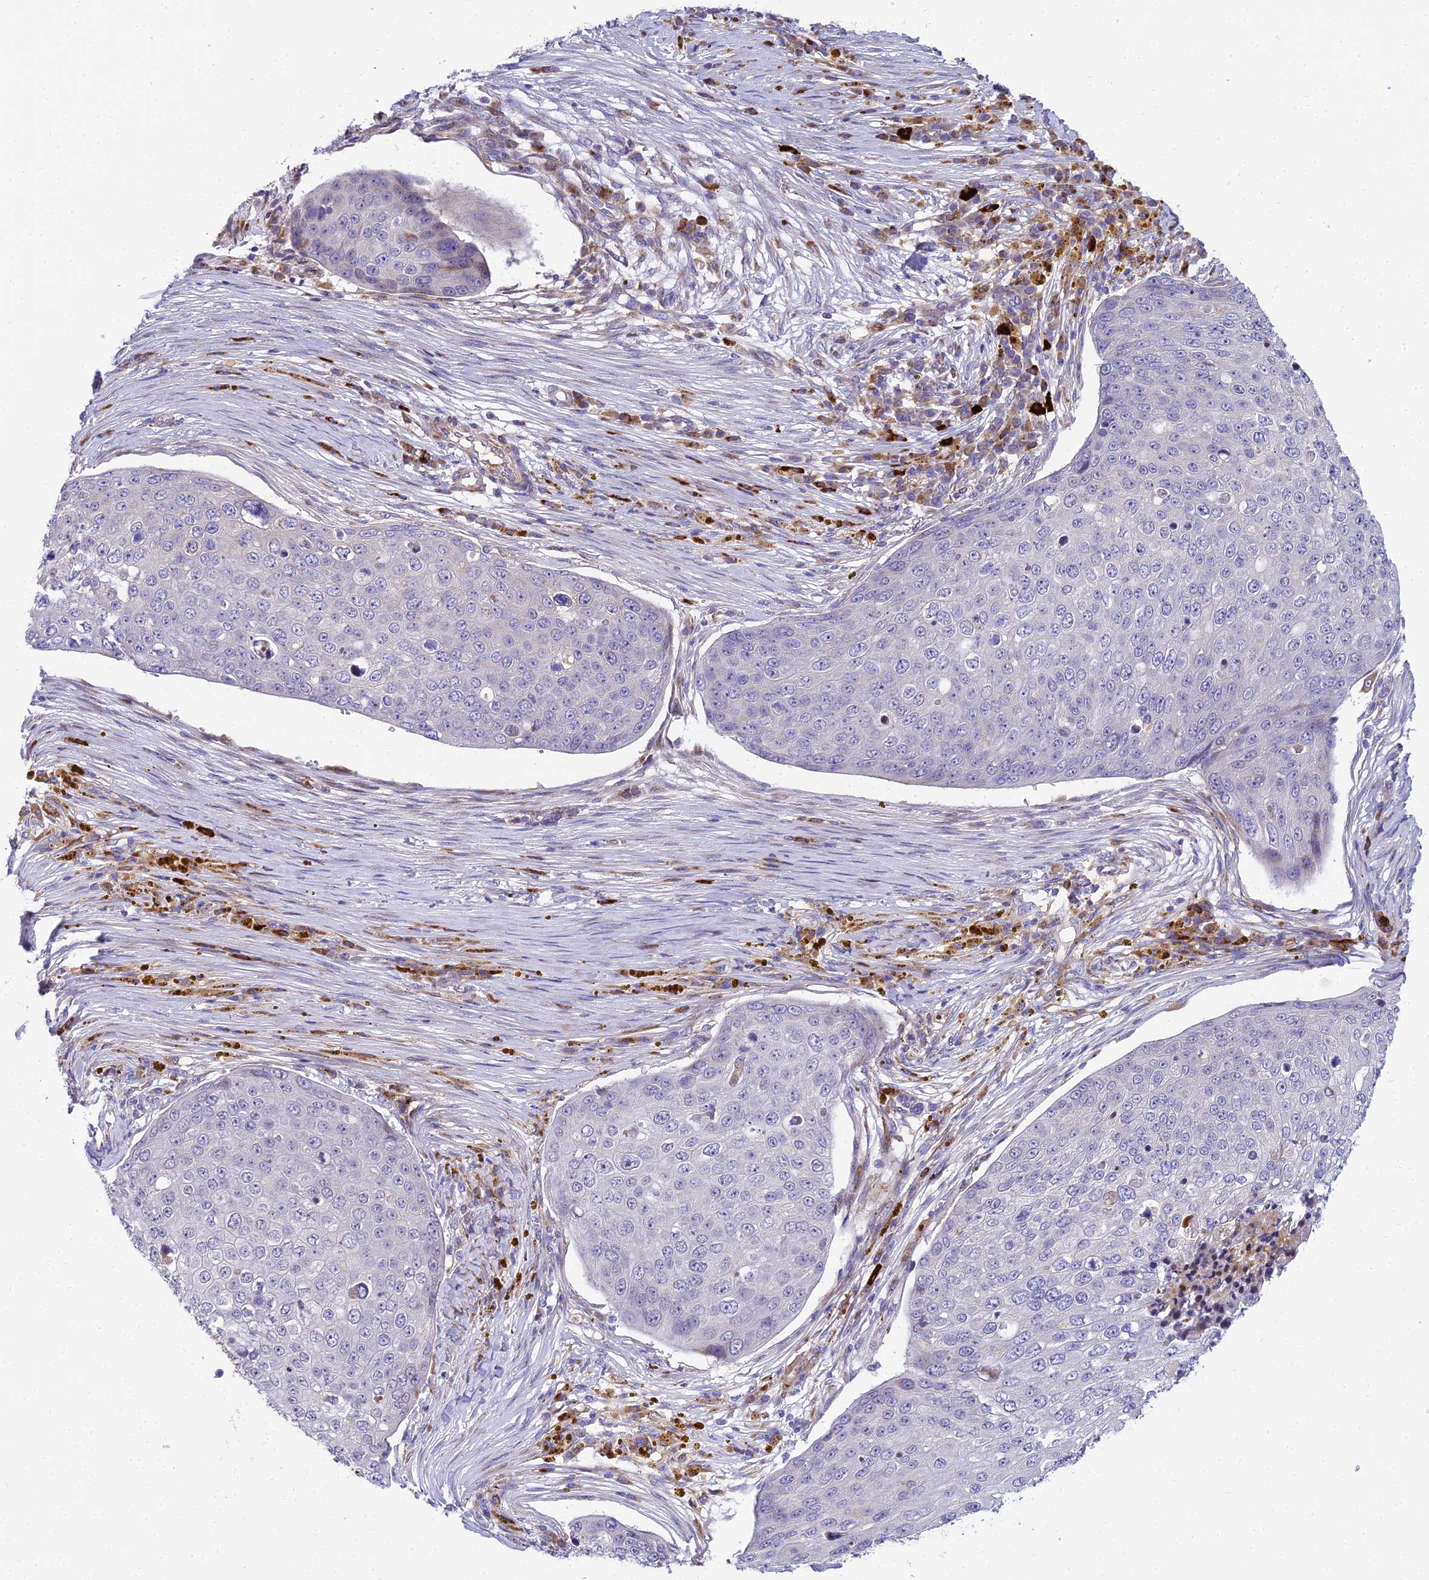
{"staining": {"intensity": "negative", "quantity": "none", "location": "none"}, "tissue": "skin cancer", "cell_type": "Tumor cells", "image_type": "cancer", "snomed": [{"axis": "morphology", "description": "Squamous cell carcinoma, NOS"}, {"axis": "topography", "description": "Skin"}], "caption": "Immunohistochemical staining of skin cancer demonstrates no significant expression in tumor cells. (Immunohistochemistry (ihc), brightfield microscopy, high magnification).", "gene": "CLCN7", "patient": {"sex": "male", "age": 71}}